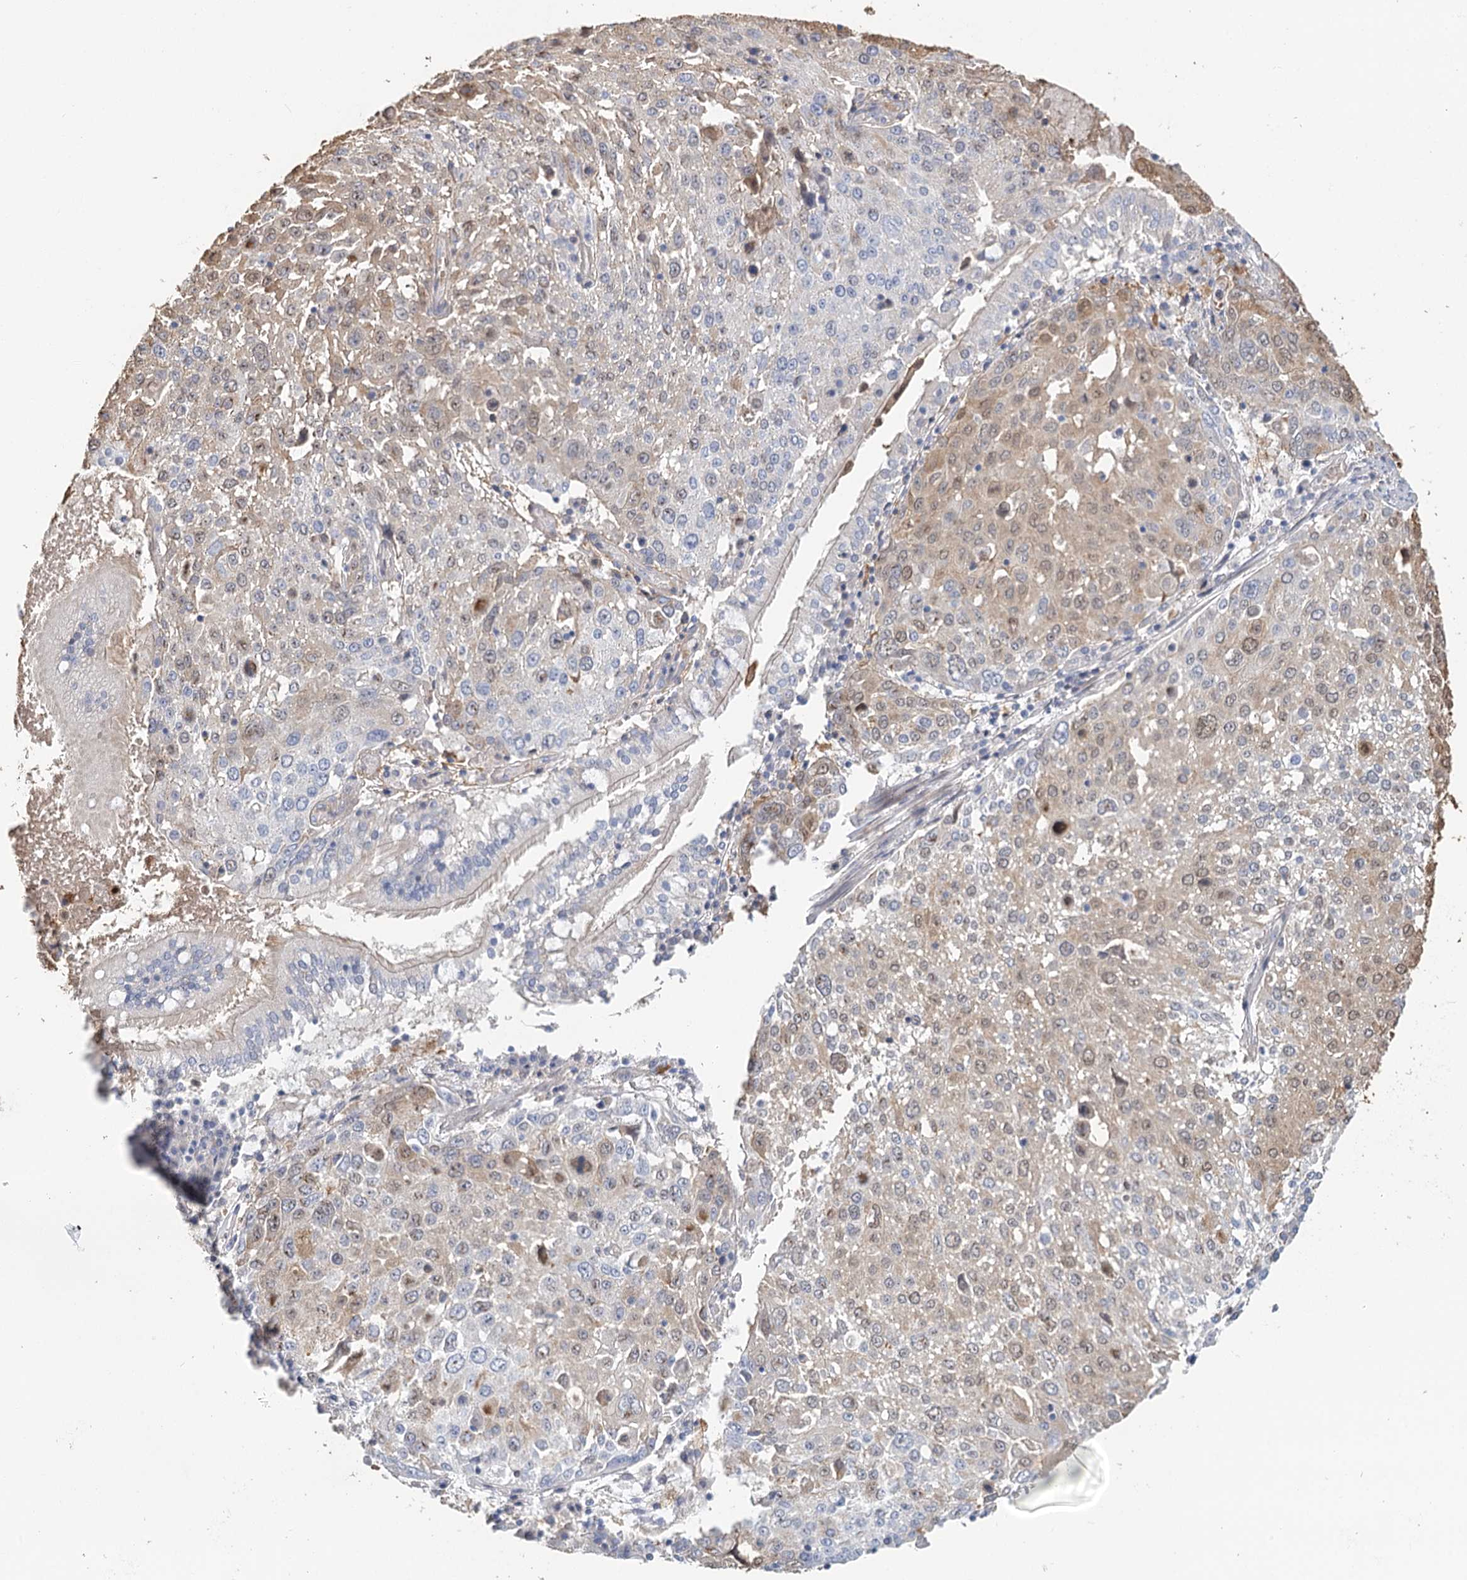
{"staining": {"intensity": "weak", "quantity": "25%-75%", "location": "cytoplasmic/membranous,nuclear"}, "tissue": "lung cancer", "cell_type": "Tumor cells", "image_type": "cancer", "snomed": [{"axis": "morphology", "description": "Squamous cell carcinoma, NOS"}, {"axis": "topography", "description": "Lung"}], "caption": "Weak cytoplasmic/membranous and nuclear staining is identified in about 25%-75% of tumor cells in lung cancer (squamous cell carcinoma).", "gene": "EPB41L5", "patient": {"sex": "male", "age": 65}}